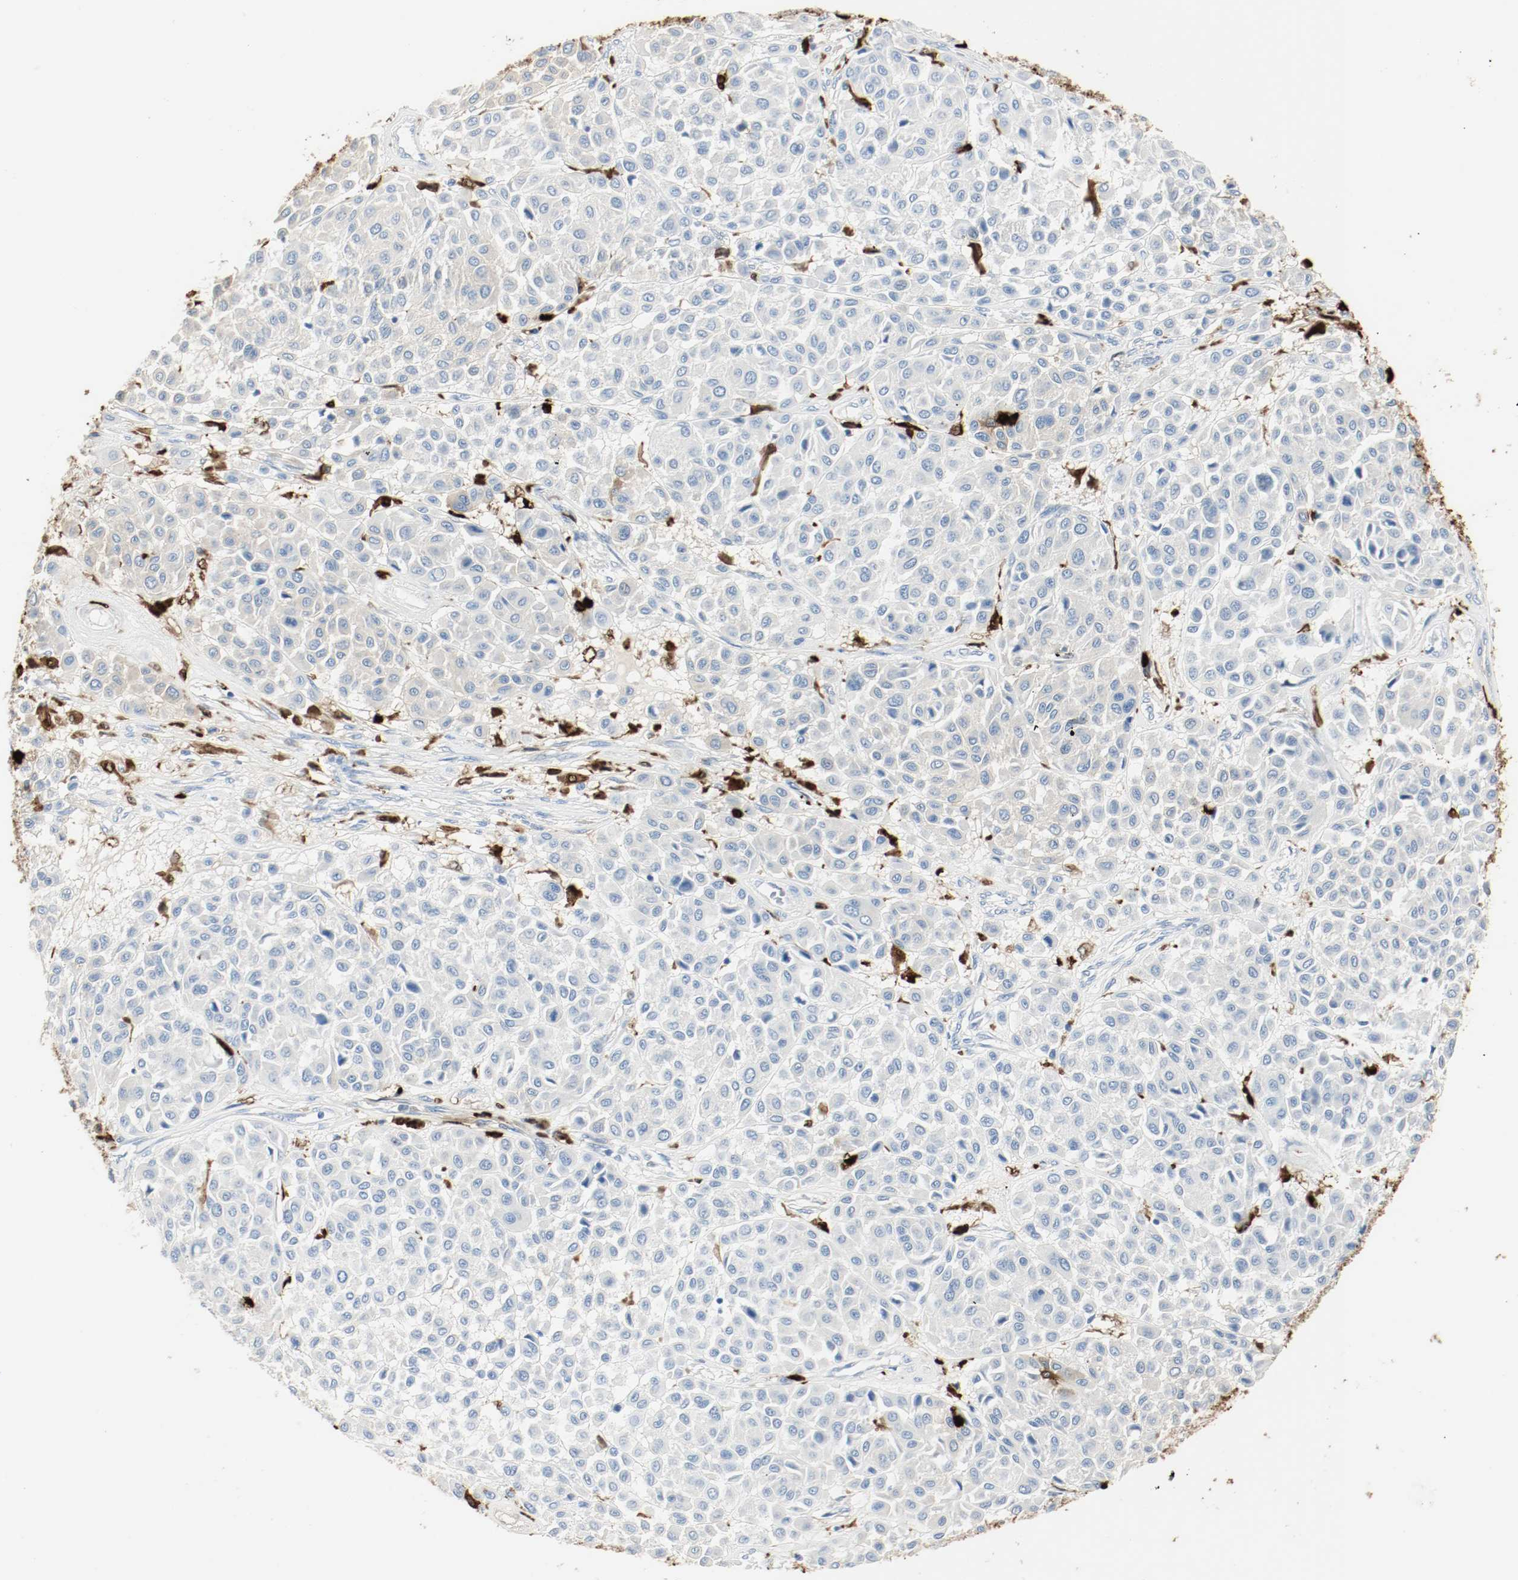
{"staining": {"intensity": "negative", "quantity": "none", "location": "none"}, "tissue": "melanoma", "cell_type": "Tumor cells", "image_type": "cancer", "snomed": [{"axis": "morphology", "description": "Malignant melanoma, Metastatic site"}, {"axis": "topography", "description": "Soft tissue"}], "caption": "Tumor cells are negative for brown protein staining in melanoma. (Immunohistochemistry (ihc), brightfield microscopy, high magnification).", "gene": "S100A9", "patient": {"sex": "male", "age": 41}}